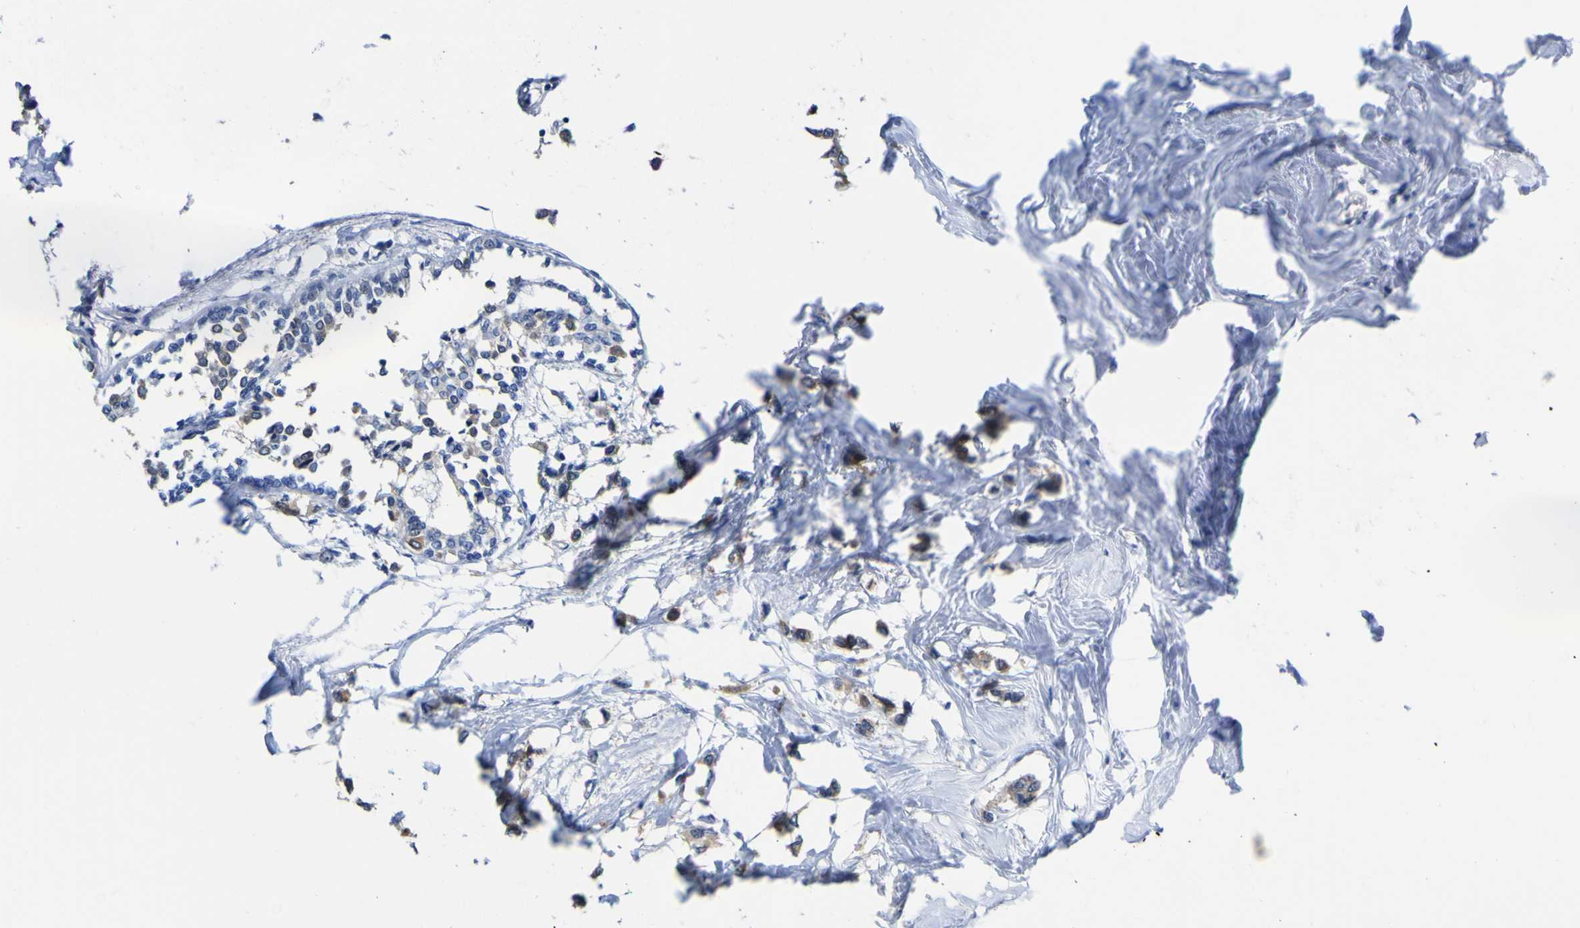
{"staining": {"intensity": "weak", "quantity": ">75%", "location": "cytoplasmic/membranous"}, "tissue": "breast cancer", "cell_type": "Tumor cells", "image_type": "cancer", "snomed": [{"axis": "morphology", "description": "Lobular carcinoma"}, {"axis": "topography", "description": "Breast"}], "caption": "Protein expression analysis of human lobular carcinoma (breast) reveals weak cytoplasmic/membranous expression in about >75% of tumor cells.", "gene": "CASP6", "patient": {"sex": "female", "age": 51}}